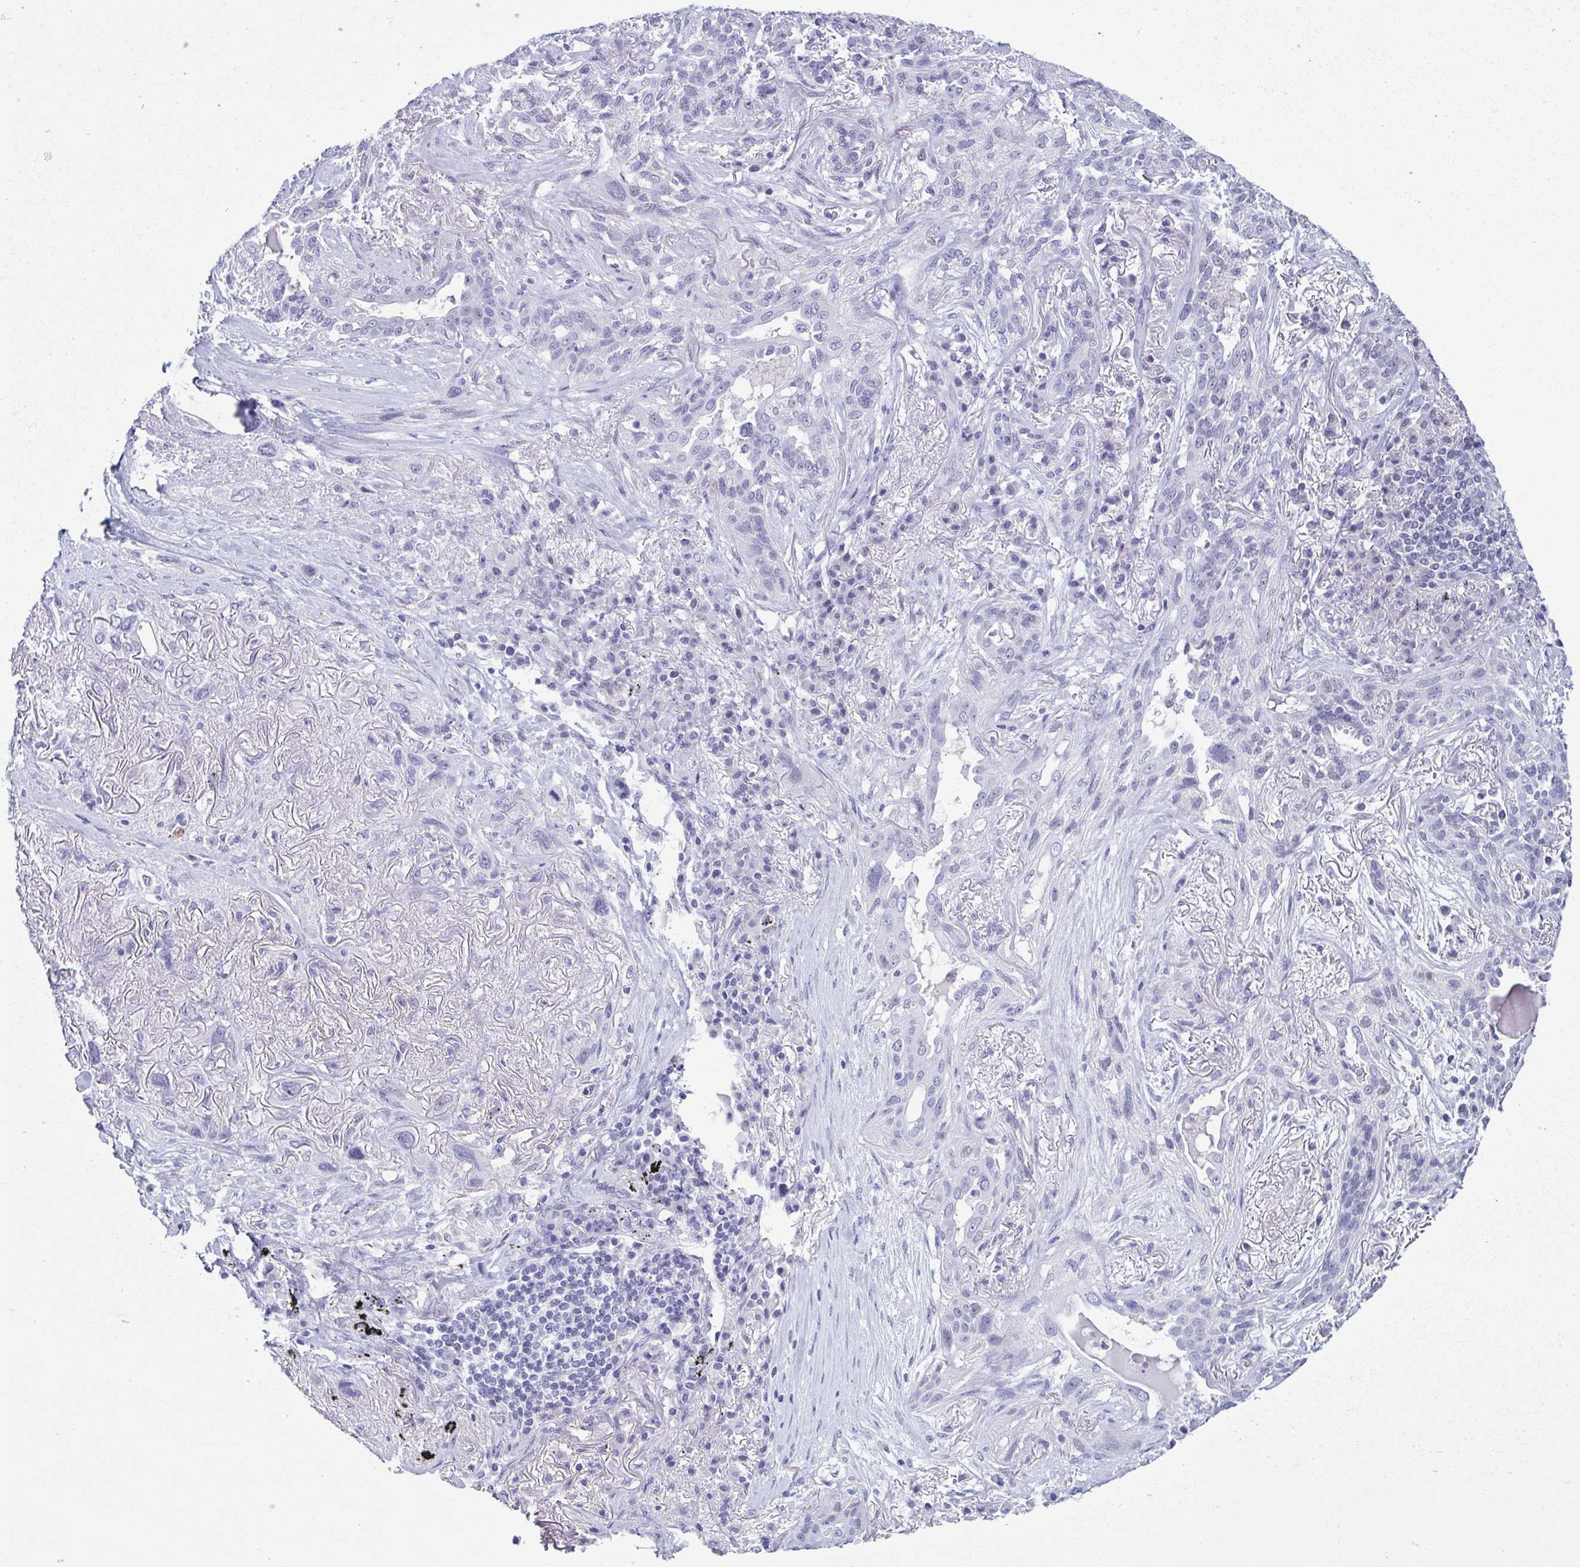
{"staining": {"intensity": "negative", "quantity": "none", "location": "none"}, "tissue": "lung cancer", "cell_type": "Tumor cells", "image_type": "cancer", "snomed": [{"axis": "morphology", "description": "Squamous cell carcinoma, NOS"}, {"axis": "topography", "description": "Lung"}], "caption": "IHC micrograph of human lung cancer (squamous cell carcinoma) stained for a protein (brown), which demonstrates no expression in tumor cells.", "gene": "PERM1", "patient": {"sex": "female", "age": 70}}